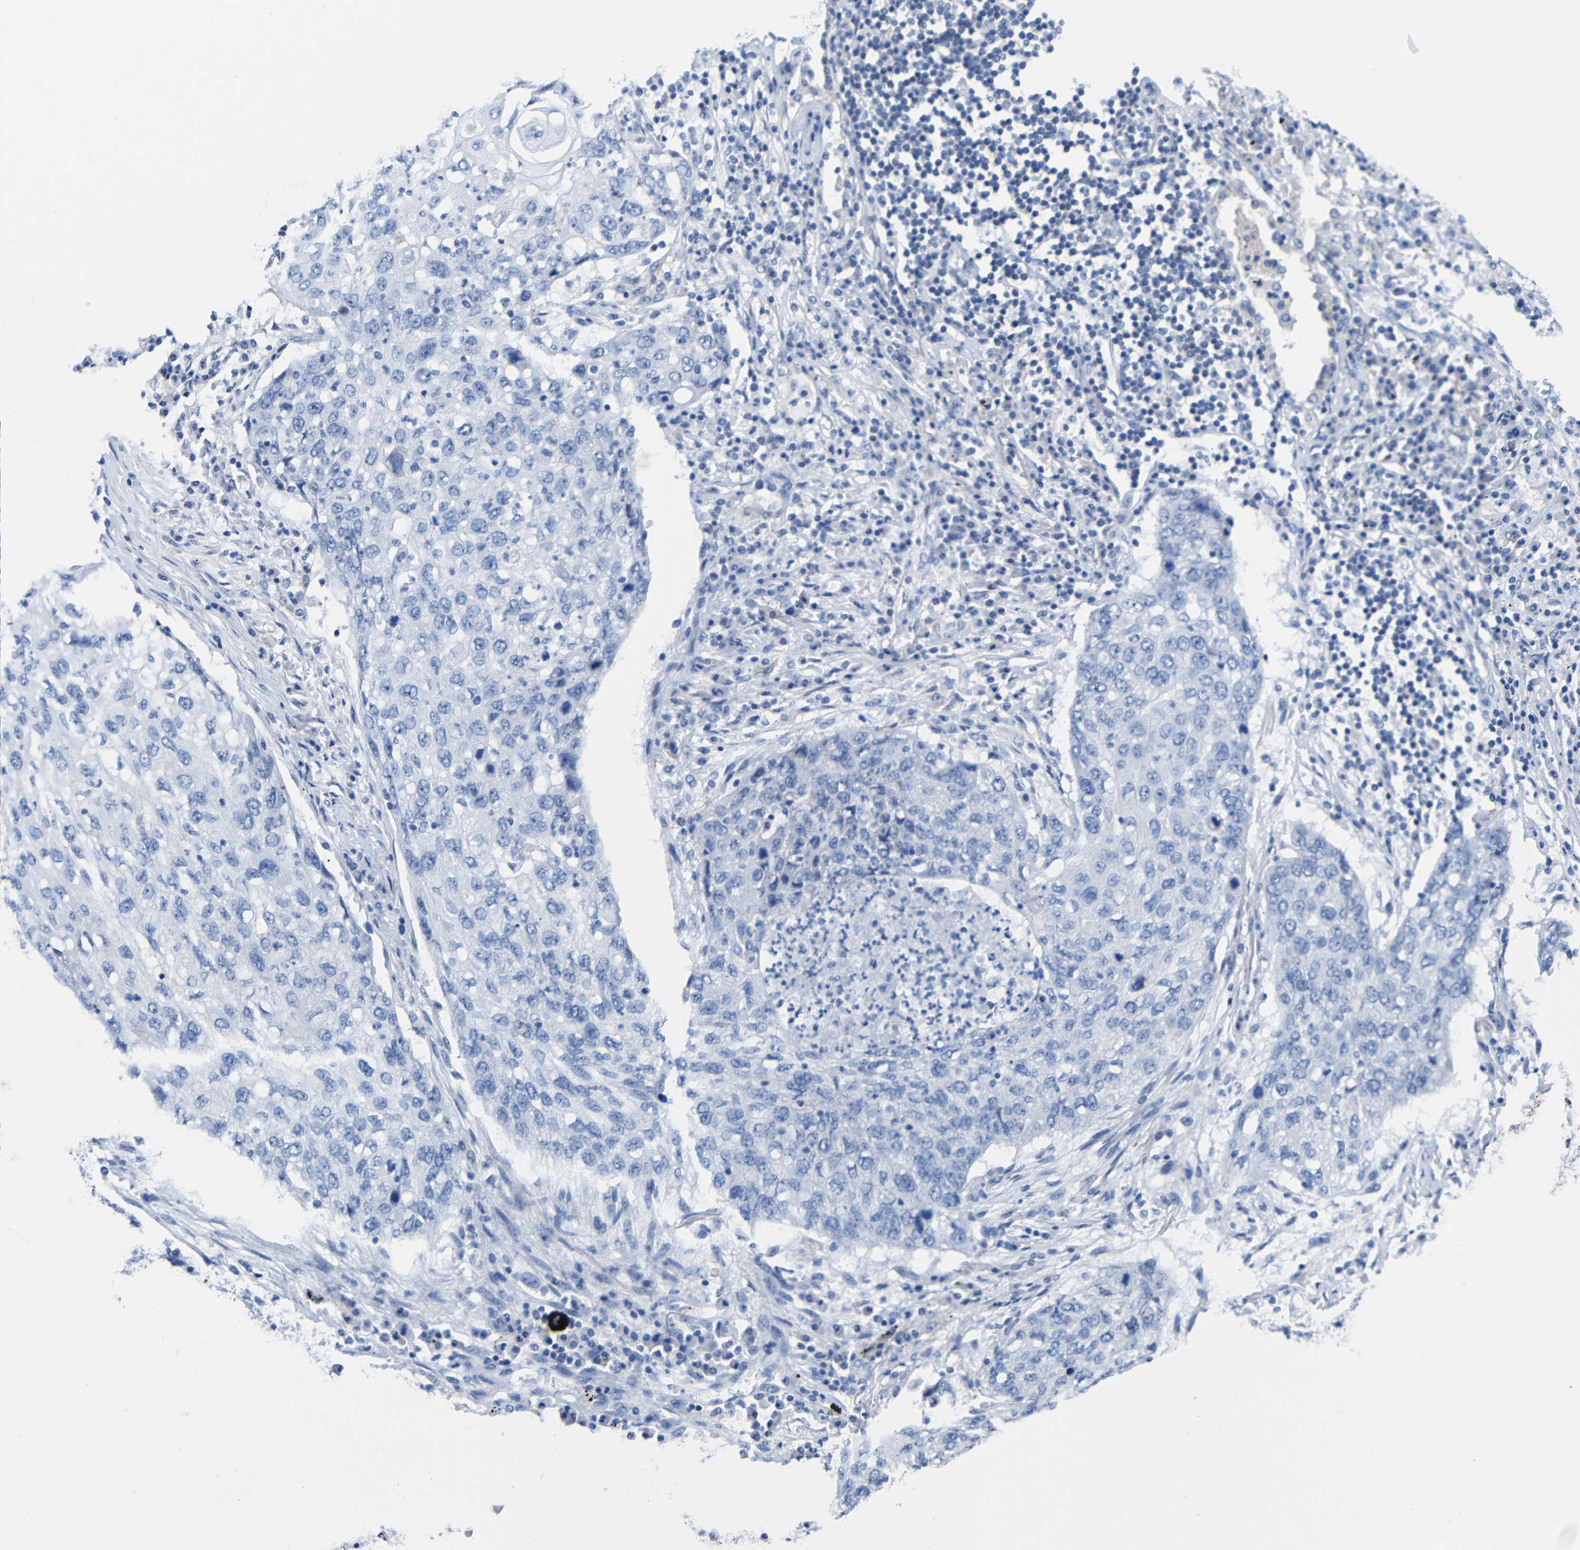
{"staining": {"intensity": "negative", "quantity": "none", "location": "none"}, "tissue": "lung cancer", "cell_type": "Tumor cells", "image_type": "cancer", "snomed": [{"axis": "morphology", "description": "Squamous cell carcinoma, NOS"}, {"axis": "topography", "description": "Lung"}], "caption": "Immunohistochemistry histopathology image of human lung squamous cell carcinoma stained for a protein (brown), which shows no expression in tumor cells.", "gene": "PEBP1", "patient": {"sex": "female", "age": 63}}